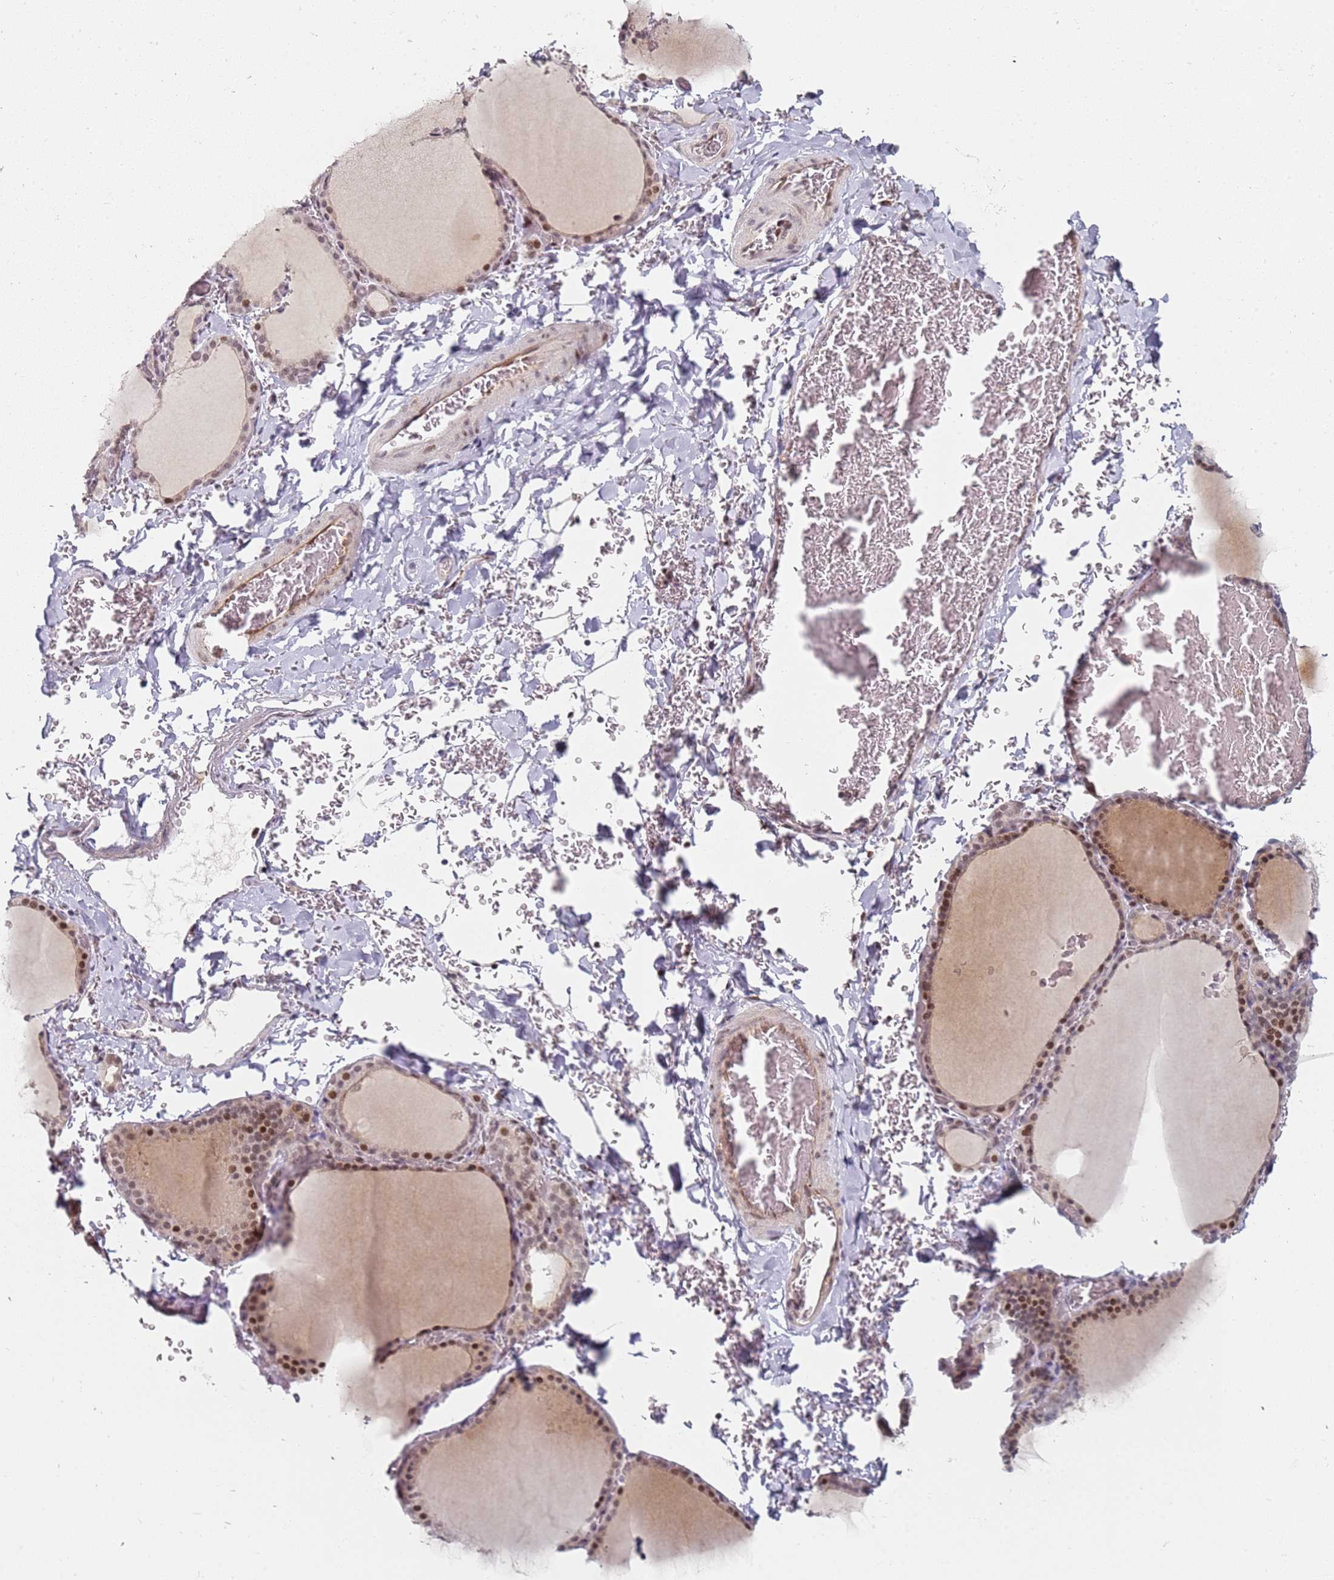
{"staining": {"intensity": "strong", "quantity": "25%-75%", "location": "nuclear"}, "tissue": "thyroid gland", "cell_type": "Glandular cells", "image_type": "normal", "snomed": [{"axis": "morphology", "description": "Normal tissue, NOS"}, {"axis": "topography", "description": "Thyroid gland"}], "caption": "Immunohistochemical staining of normal human thyroid gland reveals strong nuclear protein expression in about 25%-75% of glandular cells. The protein of interest is stained brown, and the nuclei are stained in blue (DAB (3,3'-diaminobenzidine) IHC with brightfield microscopy, high magnification).", "gene": "ATF6B", "patient": {"sex": "female", "age": 39}}